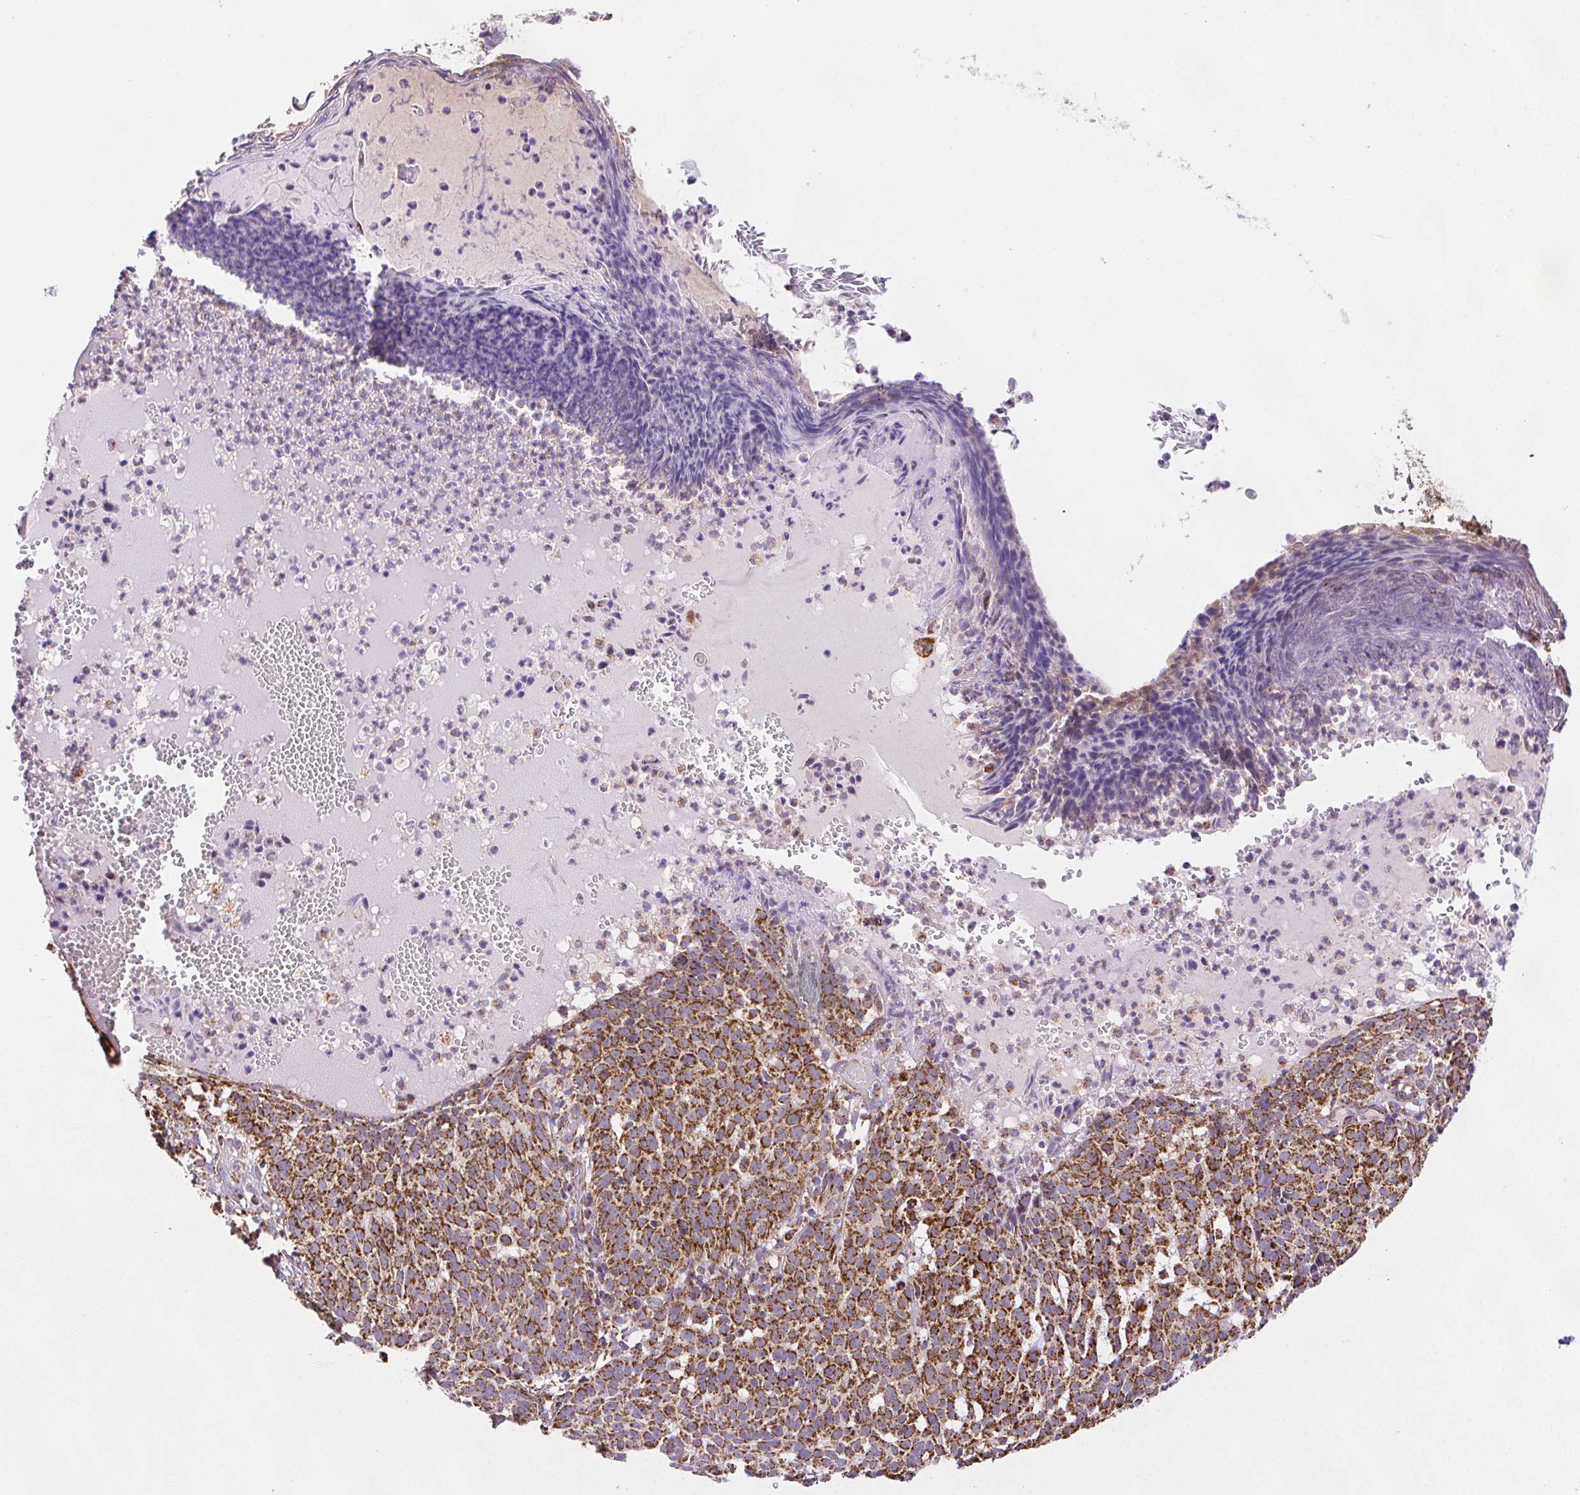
{"staining": {"intensity": "moderate", "quantity": ">75%", "location": "cytoplasmic/membranous"}, "tissue": "skin cancer", "cell_type": "Tumor cells", "image_type": "cancer", "snomed": [{"axis": "morphology", "description": "Basal cell carcinoma"}, {"axis": "topography", "description": "Skin"}], "caption": "Moderate cytoplasmic/membranous protein expression is identified in about >75% of tumor cells in skin basal cell carcinoma. (DAB = brown stain, brightfield microscopy at high magnification).", "gene": "NIPSNAP2", "patient": {"sex": "male", "age": 90}}